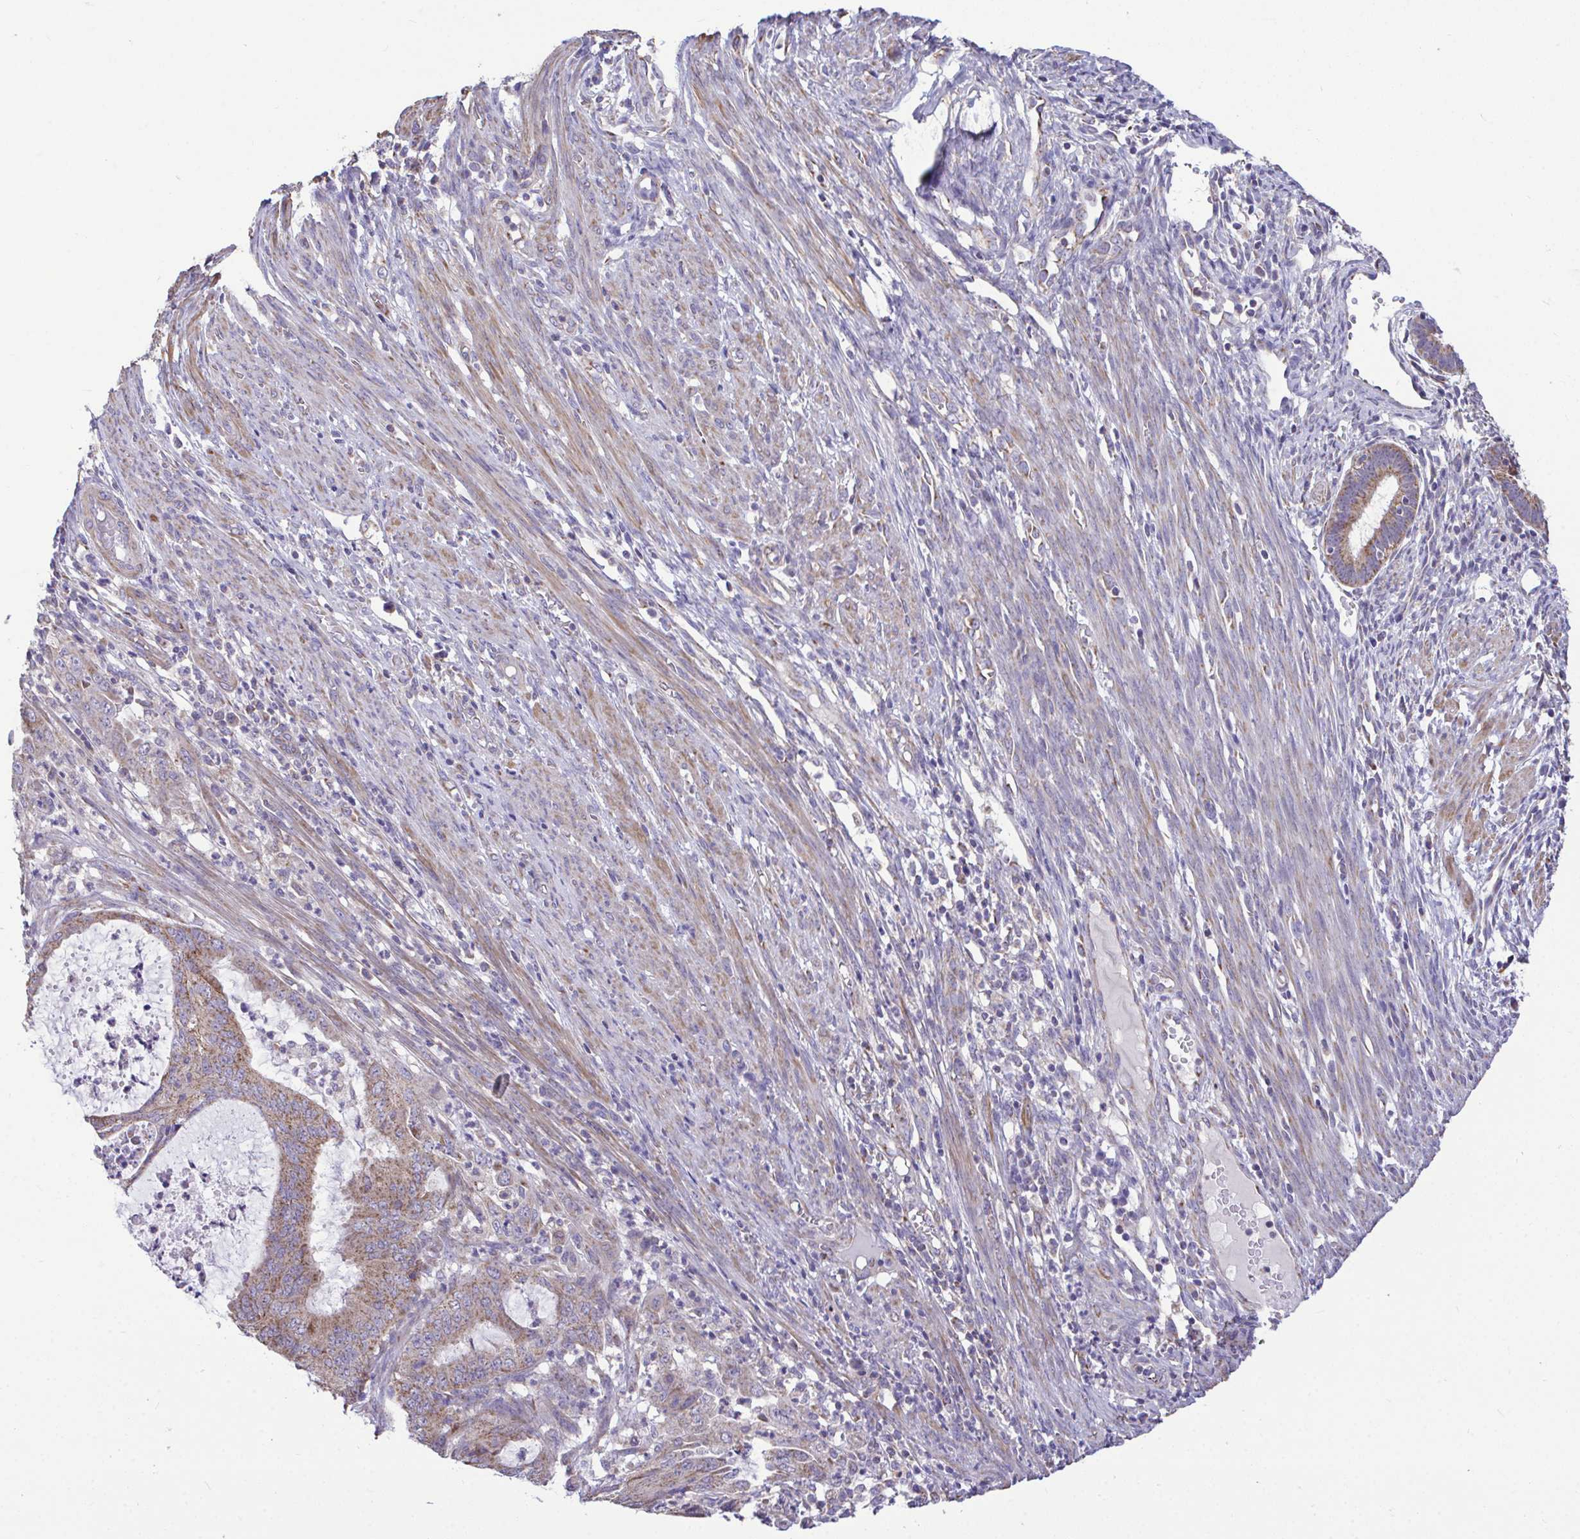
{"staining": {"intensity": "moderate", "quantity": ">75%", "location": "cytoplasmic/membranous"}, "tissue": "endometrial cancer", "cell_type": "Tumor cells", "image_type": "cancer", "snomed": [{"axis": "morphology", "description": "Adenocarcinoma, NOS"}, {"axis": "topography", "description": "Endometrium"}], "caption": "The immunohistochemical stain labels moderate cytoplasmic/membranous expression in tumor cells of endometrial cancer tissue. The staining was performed using DAB to visualize the protein expression in brown, while the nuclei were stained in blue with hematoxylin (Magnification: 20x).", "gene": "SARS2", "patient": {"sex": "female", "age": 51}}